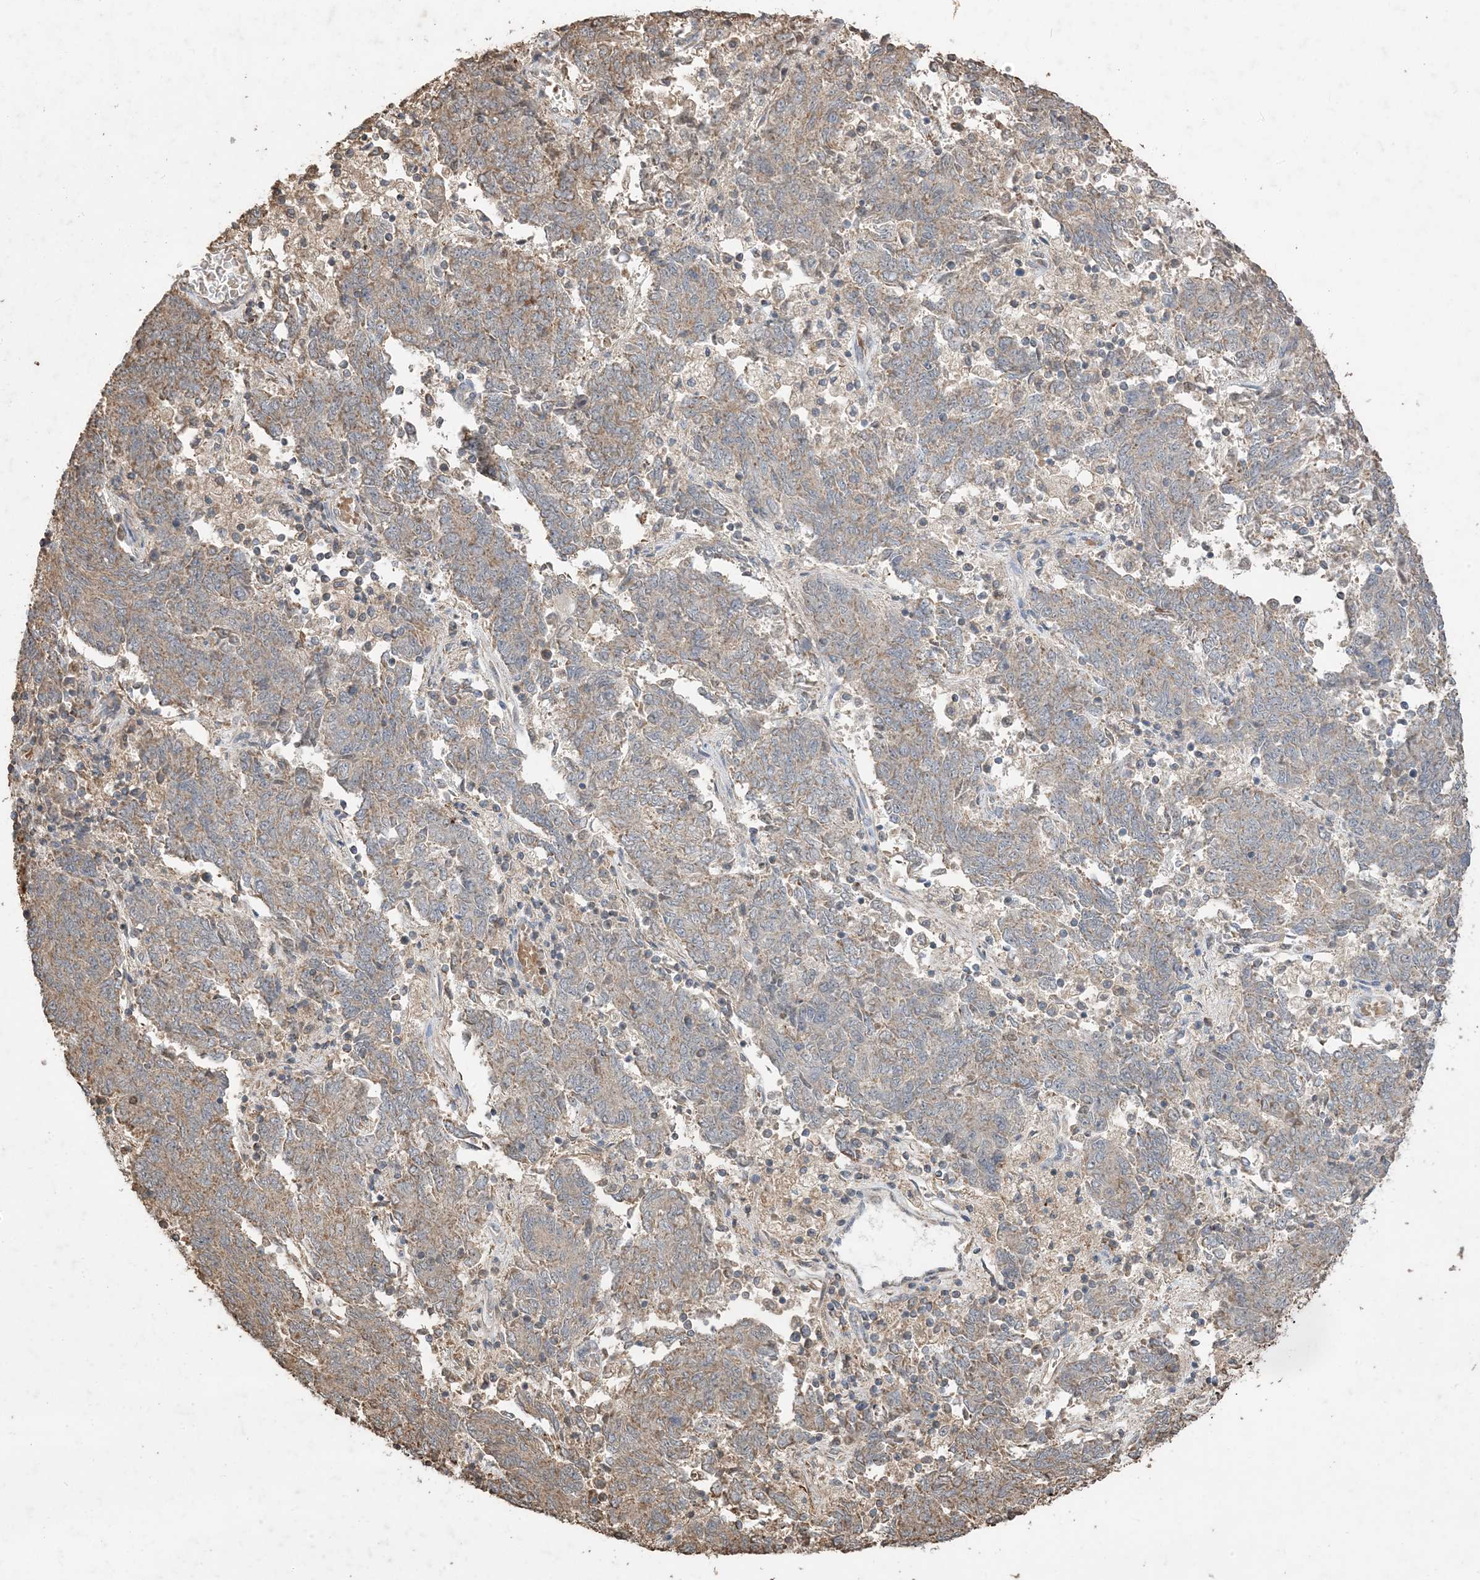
{"staining": {"intensity": "weak", "quantity": ">75%", "location": "cytoplasmic/membranous"}, "tissue": "endometrial cancer", "cell_type": "Tumor cells", "image_type": "cancer", "snomed": [{"axis": "morphology", "description": "Adenocarcinoma, NOS"}, {"axis": "topography", "description": "Endometrium"}], "caption": "This micrograph reveals endometrial adenocarcinoma stained with immunohistochemistry (IHC) to label a protein in brown. The cytoplasmic/membranous of tumor cells show weak positivity for the protein. Nuclei are counter-stained blue.", "gene": "HPS4", "patient": {"sex": "female", "age": 80}}